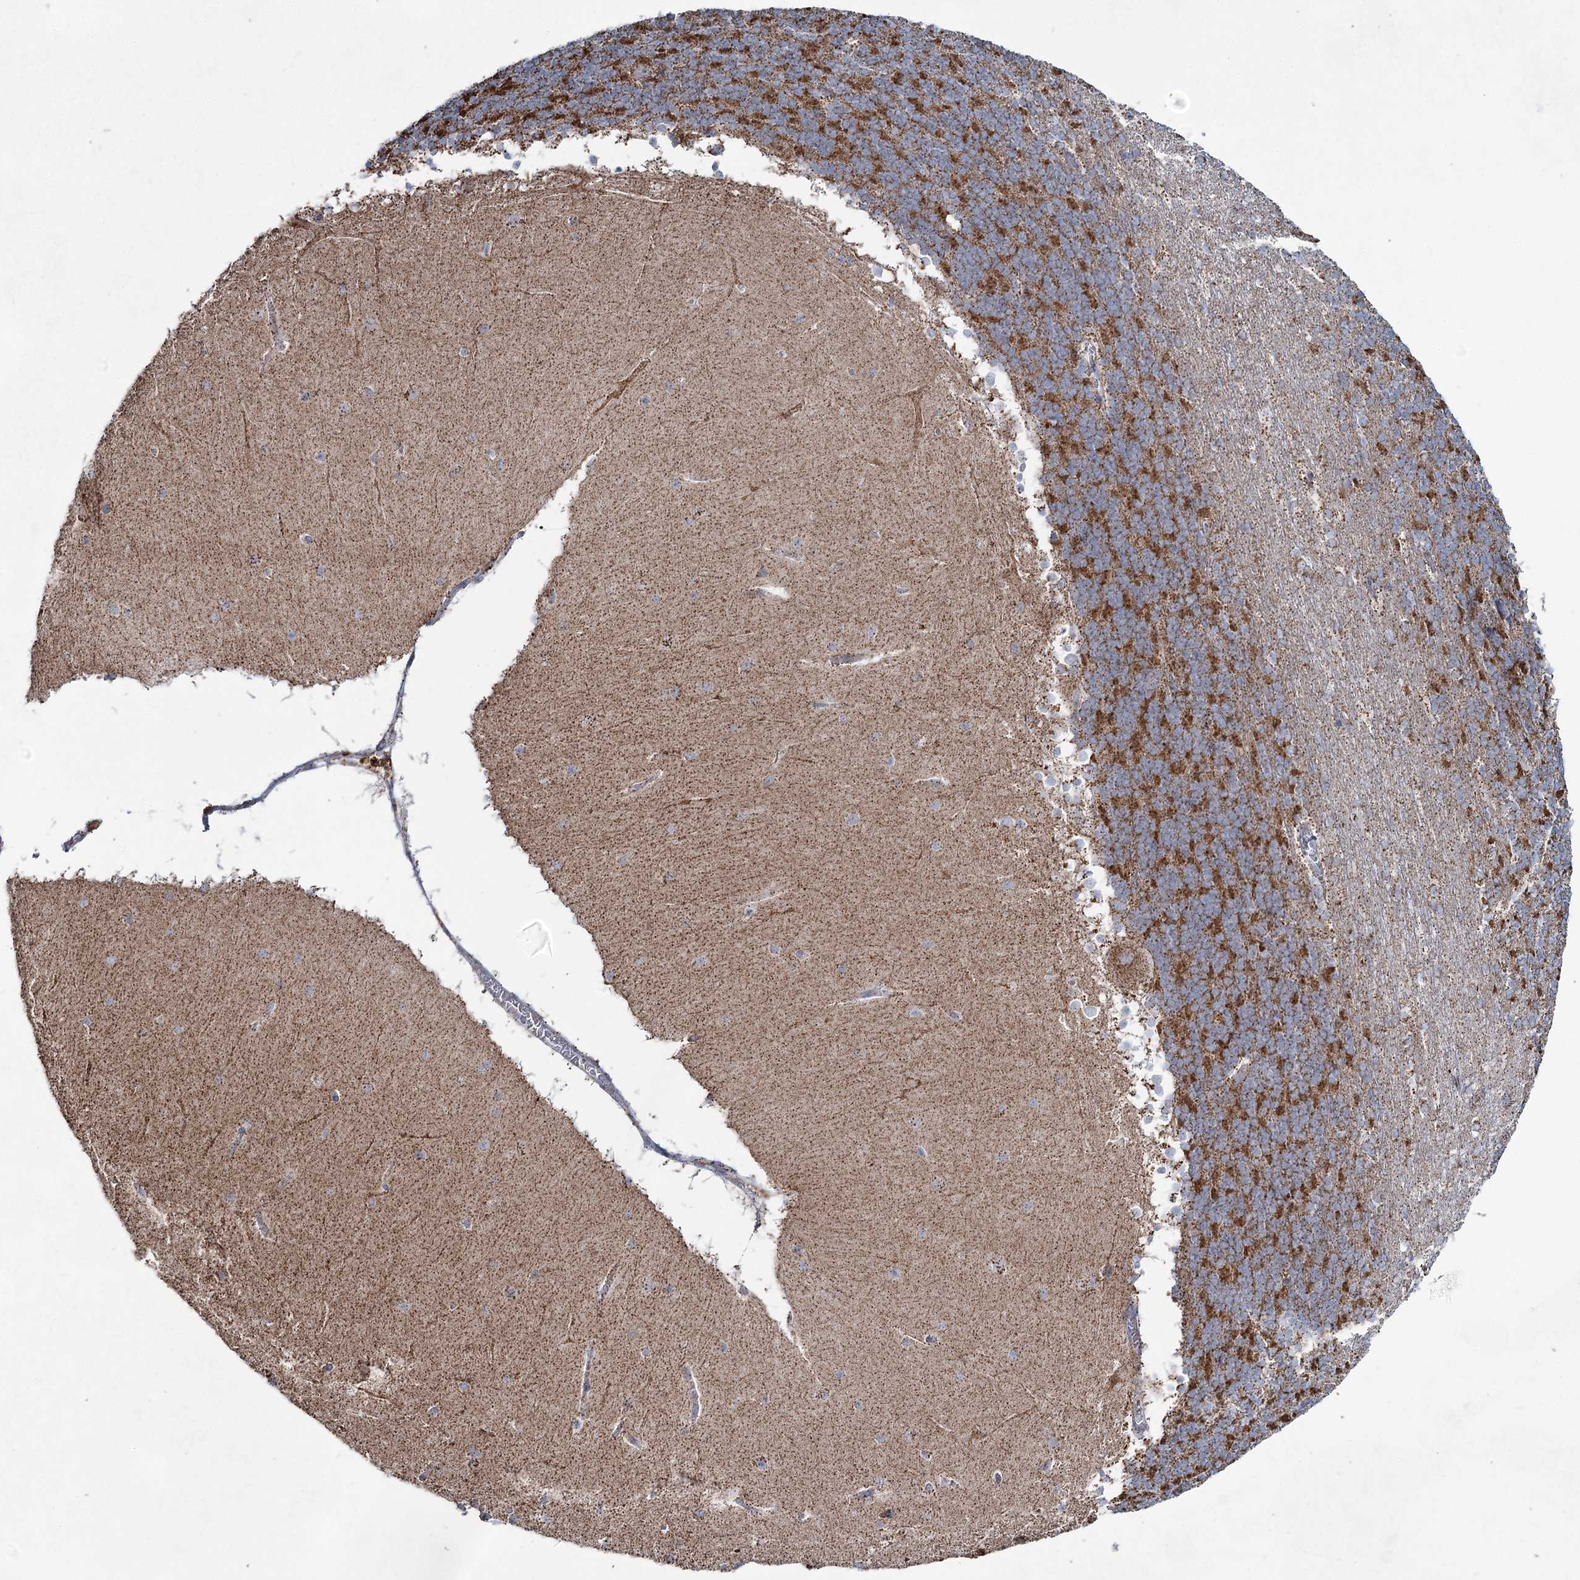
{"staining": {"intensity": "strong", "quantity": ">75%", "location": "cytoplasmic/membranous"}, "tissue": "cerebellum", "cell_type": "Cells in granular layer", "image_type": "normal", "snomed": [{"axis": "morphology", "description": "Normal tissue, NOS"}, {"axis": "topography", "description": "Cerebellum"}], "caption": "Approximately >75% of cells in granular layer in normal cerebellum demonstrate strong cytoplasmic/membranous protein expression as visualized by brown immunohistochemical staining.", "gene": "CWF19L1", "patient": {"sex": "female", "age": 19}}